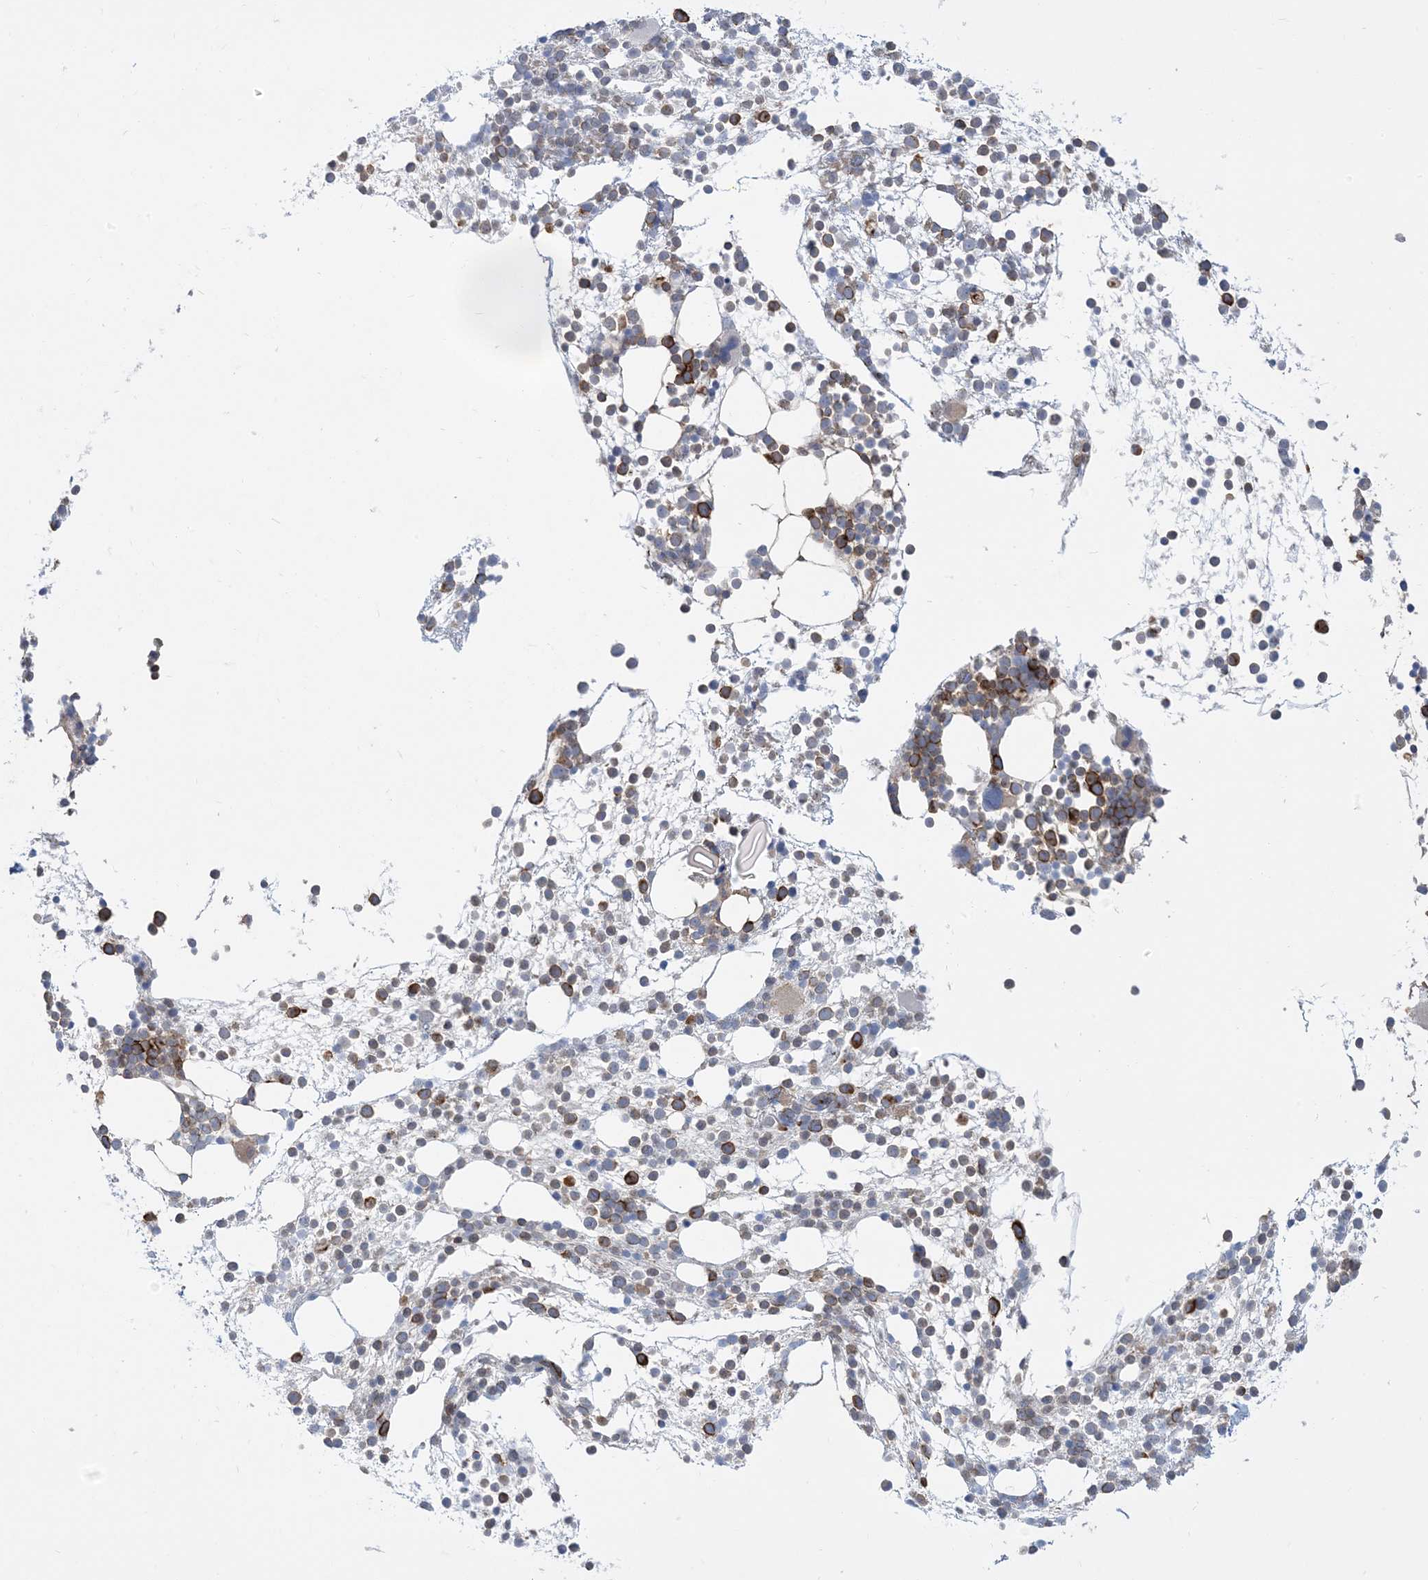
{"staining": {"intensity": "strong", "quantity": "<25%", "location": "cytoplasmic/membranous"}, "tissue": "bone marrow", "cell_type": "Hematopoietic cells", "image_type": "normal", "snomed": [{"axis": "morphology", "description": "Normal tissue, NOS"}, {"axis": "topography", "description": "Bone marrow"}], "caption": "A histopathology image of bone marrow stained for a protein exhibits strong cytoplasmic/membranous brown staining in hematopoietic cells.", "gene": "AOC1", "patient": {"sex": "male", "age": 54}}